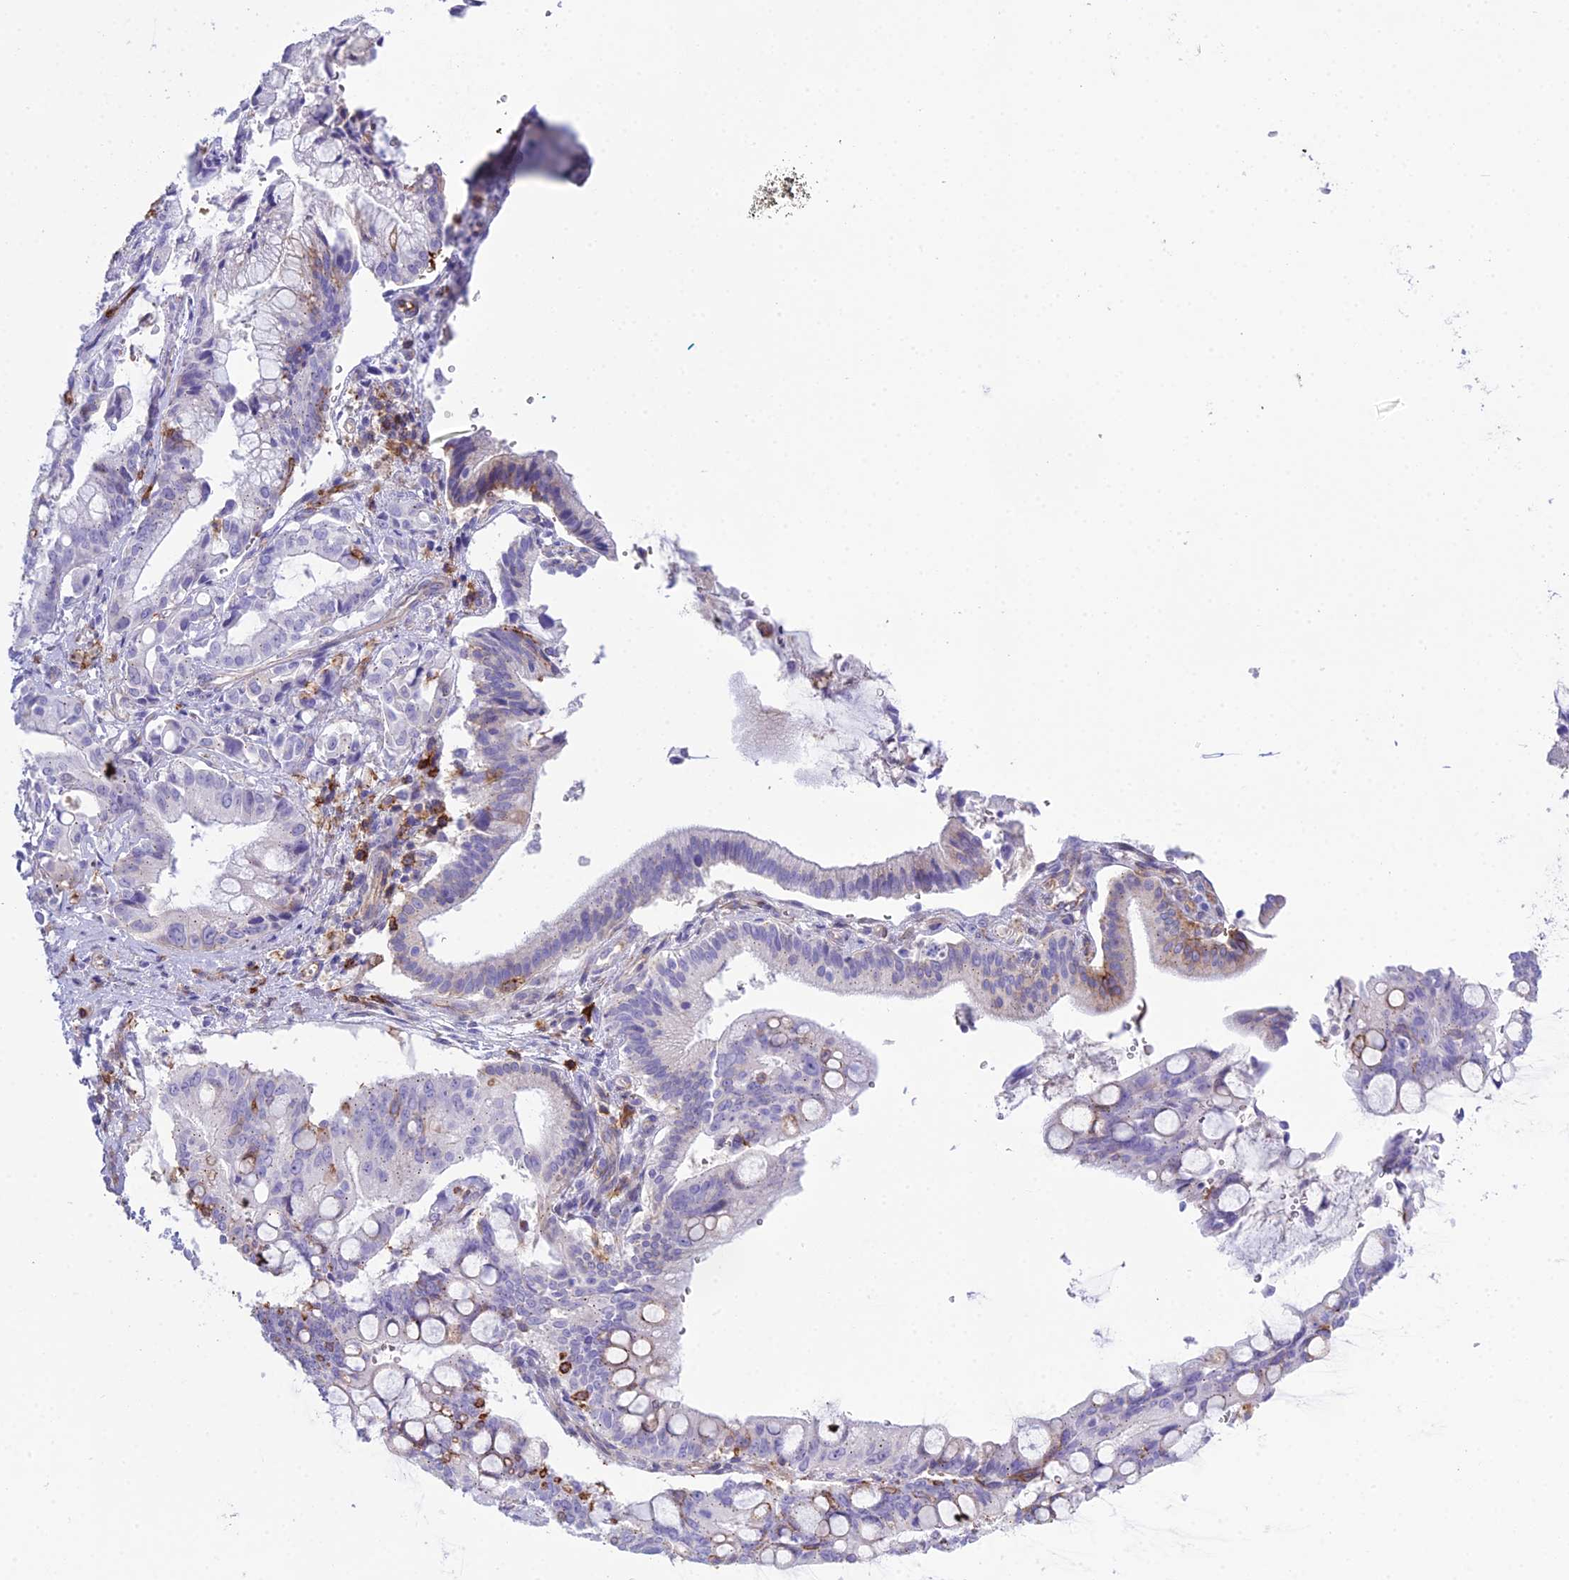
{"staining": {"intensity": "negative", "quantity": "none", "location": "none"}, "tissue": "pancreatic cancer", "cell_type": "Tumor cells", "image_type": "cancer", "snomed": [{"axis": "morphology", "description": "Adenocarcinoma, NOS"}, {"axis": "topography", "description": "Pancreas"}], "caption": "High magnification brightfield microscopy of pancreatic adenocarcinoma stained with DAB (3,3'-diaminobenzidine) (brown) and counterstained with hematoxylin (blue): tumor cells show no significant positivity.", "gene": "OR1Q1", "patient": {"sex": "male", "age": 68}}